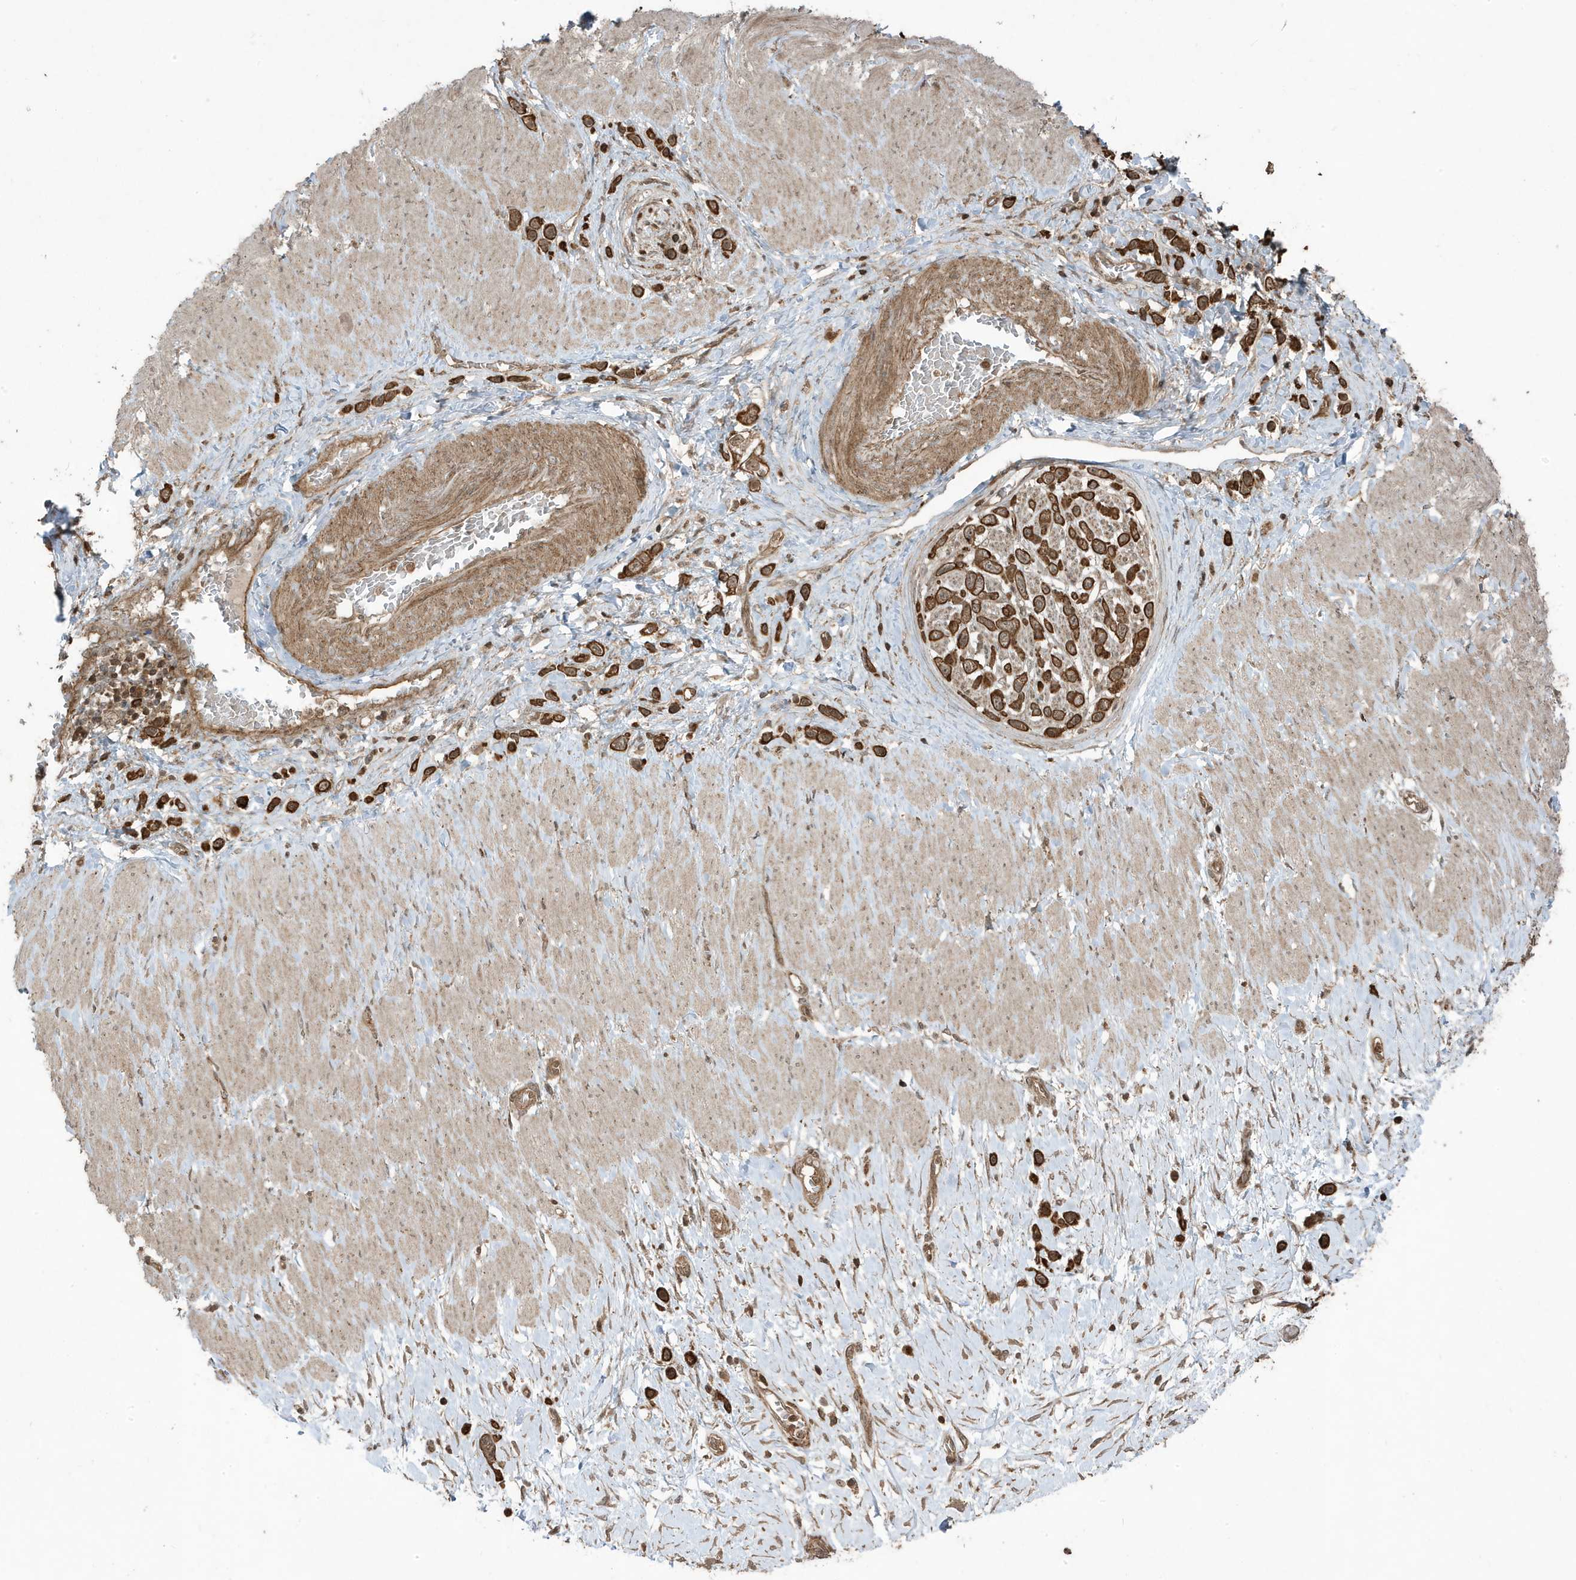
{"staining": {"intensity": "strong", "quantity": ">75%", "location": "cytoplasmic/membranous"}, "tissue": "stomach cancer", "cell_type": "Tumor cells", "image_type": "cancer", "snomed": [{"axis": "morphology", "description": "Normal tissue, NOS"}, {"axis": "morphology", "description": "Adenocarcinoma, NOS"}, {"axis": "topography", "description": "Stomach, upper"}, {"axis": "topography", "description": "Stomach"}], "caption": "About >75% of tumor cells in stomach cancer (adenocarcinoma) display strong cytoplasmic/membranous protein positivity as visualized by brown immunohistochemical staining.", "gene": "ASAP1", "patient": {"sex": "female", "age": 65}}